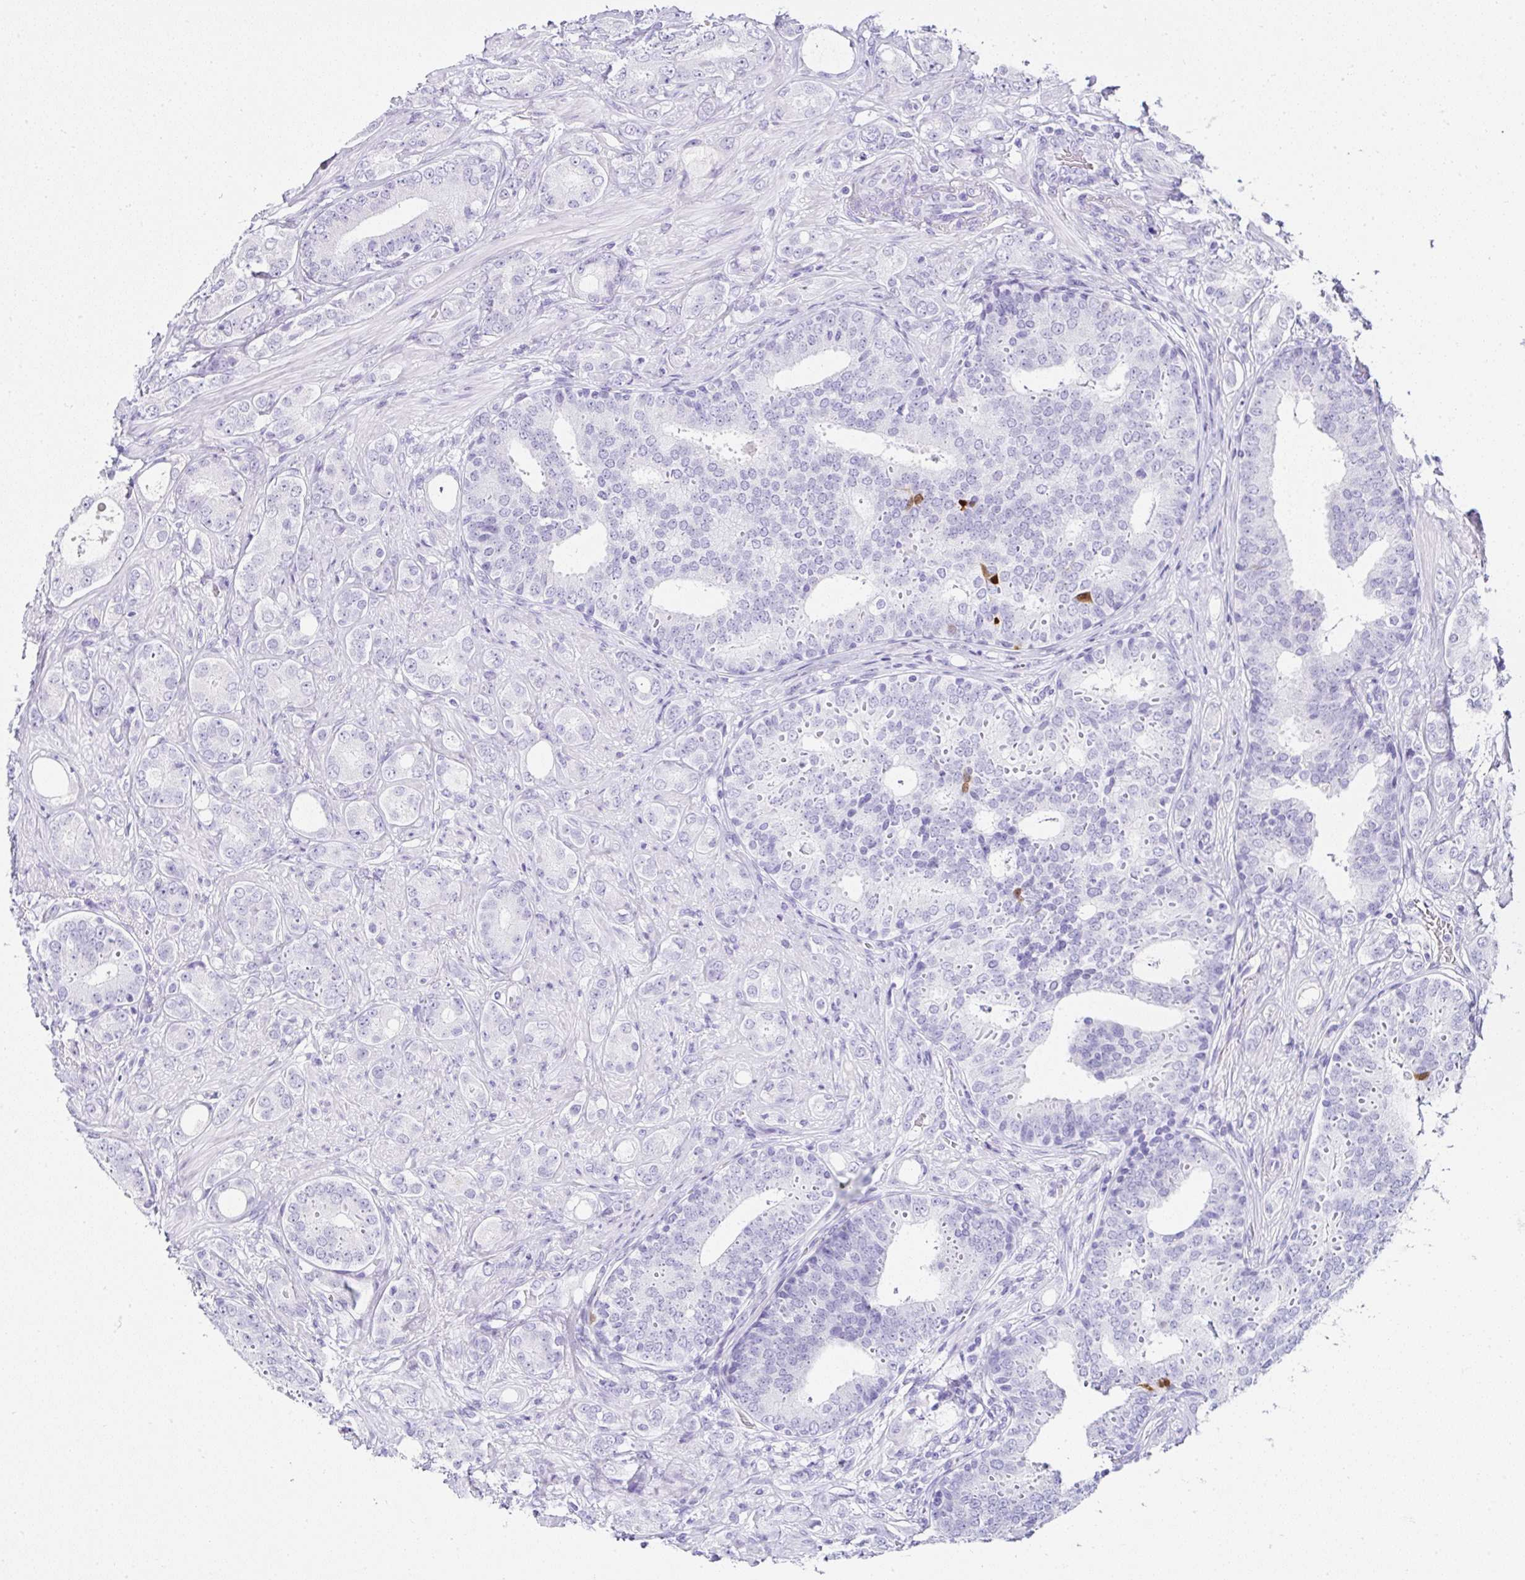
{"staining": {"intensity": "negative", "quantity": "none", "location": "none"}, "tissue": "prostate cancer", "cell_type": "Tumor cells", "image_type": "cancer", "snomed": [{"axis": "morphology", "description": "Adenocarcinoma, High grade"}, {"axis": "topography", "description": "Prostate"}], "caption": "Human high-grade adenocarcinoma (prostate) stained for a protein using immunohistochemistry exhibits no positivity in tumor cells.", "gene": "SERPINB3", "patient": {"sex": "male", "age": 62}}